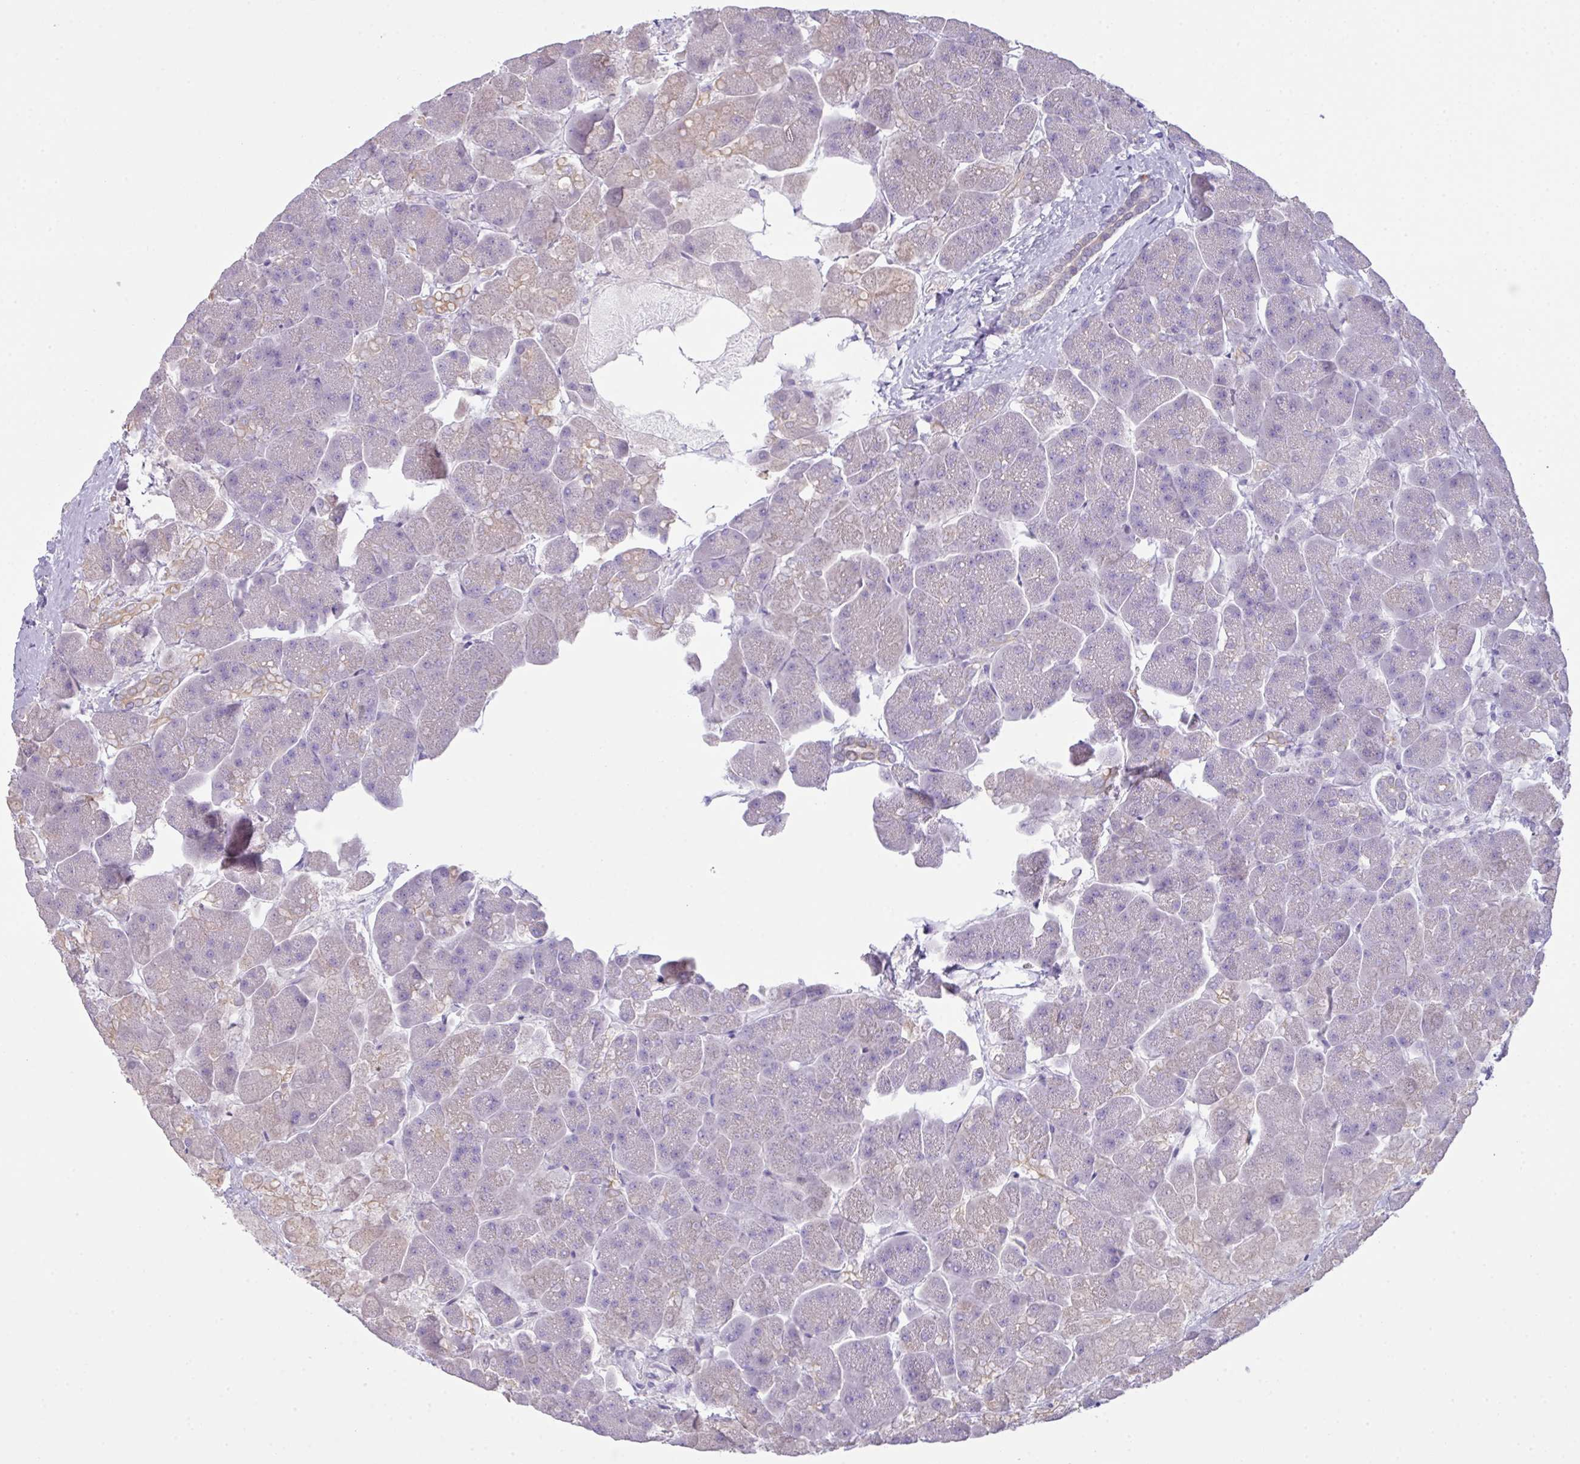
{"staining": {"intensity": "negative", "quantity": "none", "location": "none"}, "tissue": "pancreas", "cell_type": "Exocrine glandular cells", "image_type": "normal", "snomed": [{"axis": "morphology", "description": "Normal tissue, NOS"}, {"axis": "topography", "description": "Pancreas"}, {"axis": "topography", "description": "Peripheral nerve tissue"}], "caption": "Immunohistochemical staining of normal human pancreas demonstrates no significant positivity in exocrine glandular cells. (Immunohistochemistry, brightfield microscopy, high magnification).", "gene": "OR6C6", "patient": {"sex": "male", "age": 54}}